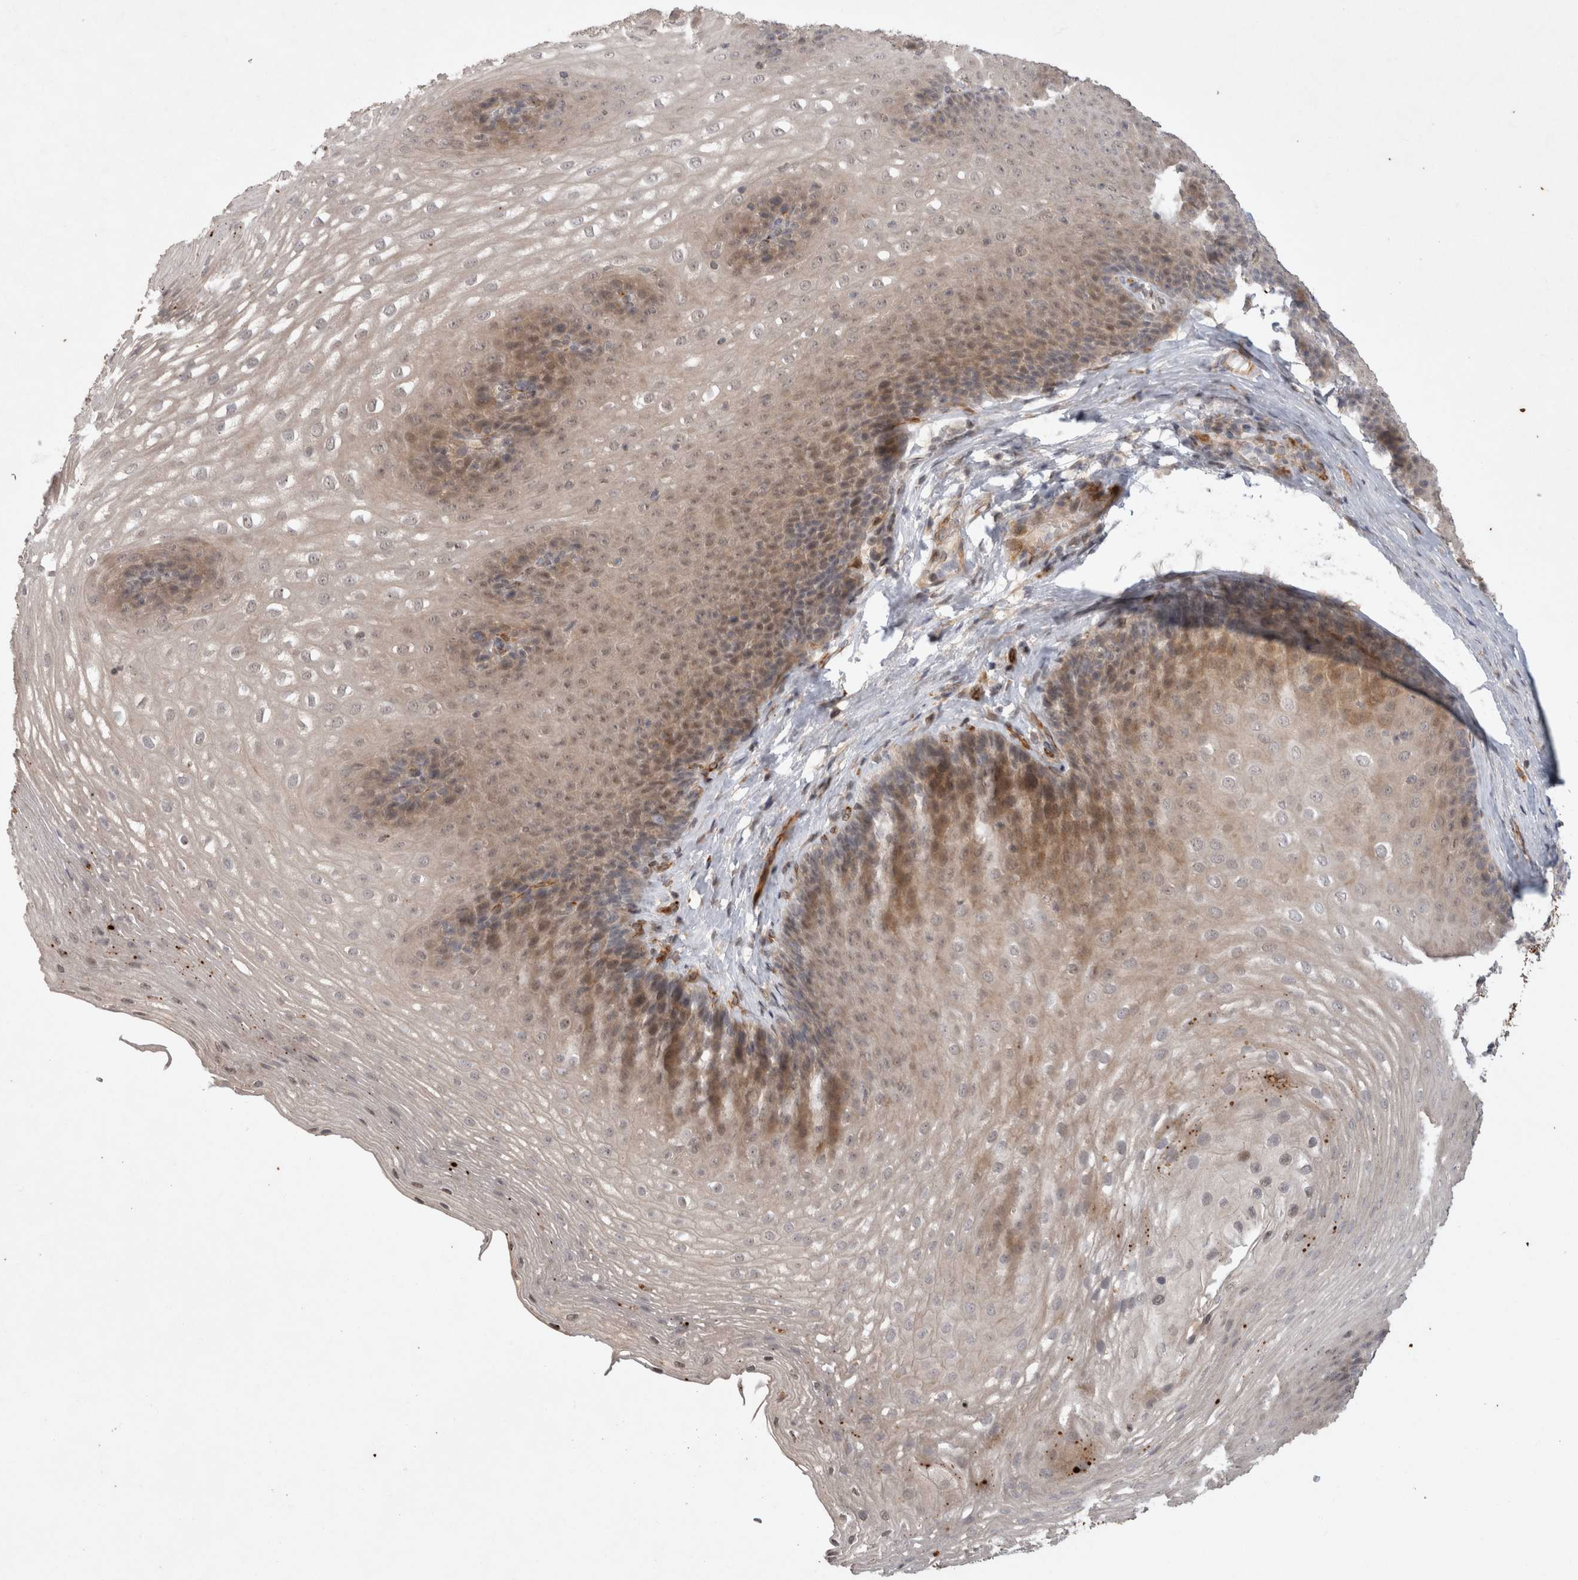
{"staining": {"intensity": "moderate", "quantity": "25%-75%", "location": "cytoplasmic/membranous"}, "tissue": "esophagus", "cell_type": "Squamous epithelial cells", "image_type": "normal", "snomed": [{"axis": "morphology", "description": "Normal tissue, NOS"}, {"axis": "topography", "description": "Esophagus"}], "caption": "Esophagus stained with immunohistochemistry exhibits moderate cytoplasmic/membranous expression in approximately 25%-75% of squamous epithelial cells.", "gene": "CRISPLD1", "patient": {"sex": "female", "age": 66}}